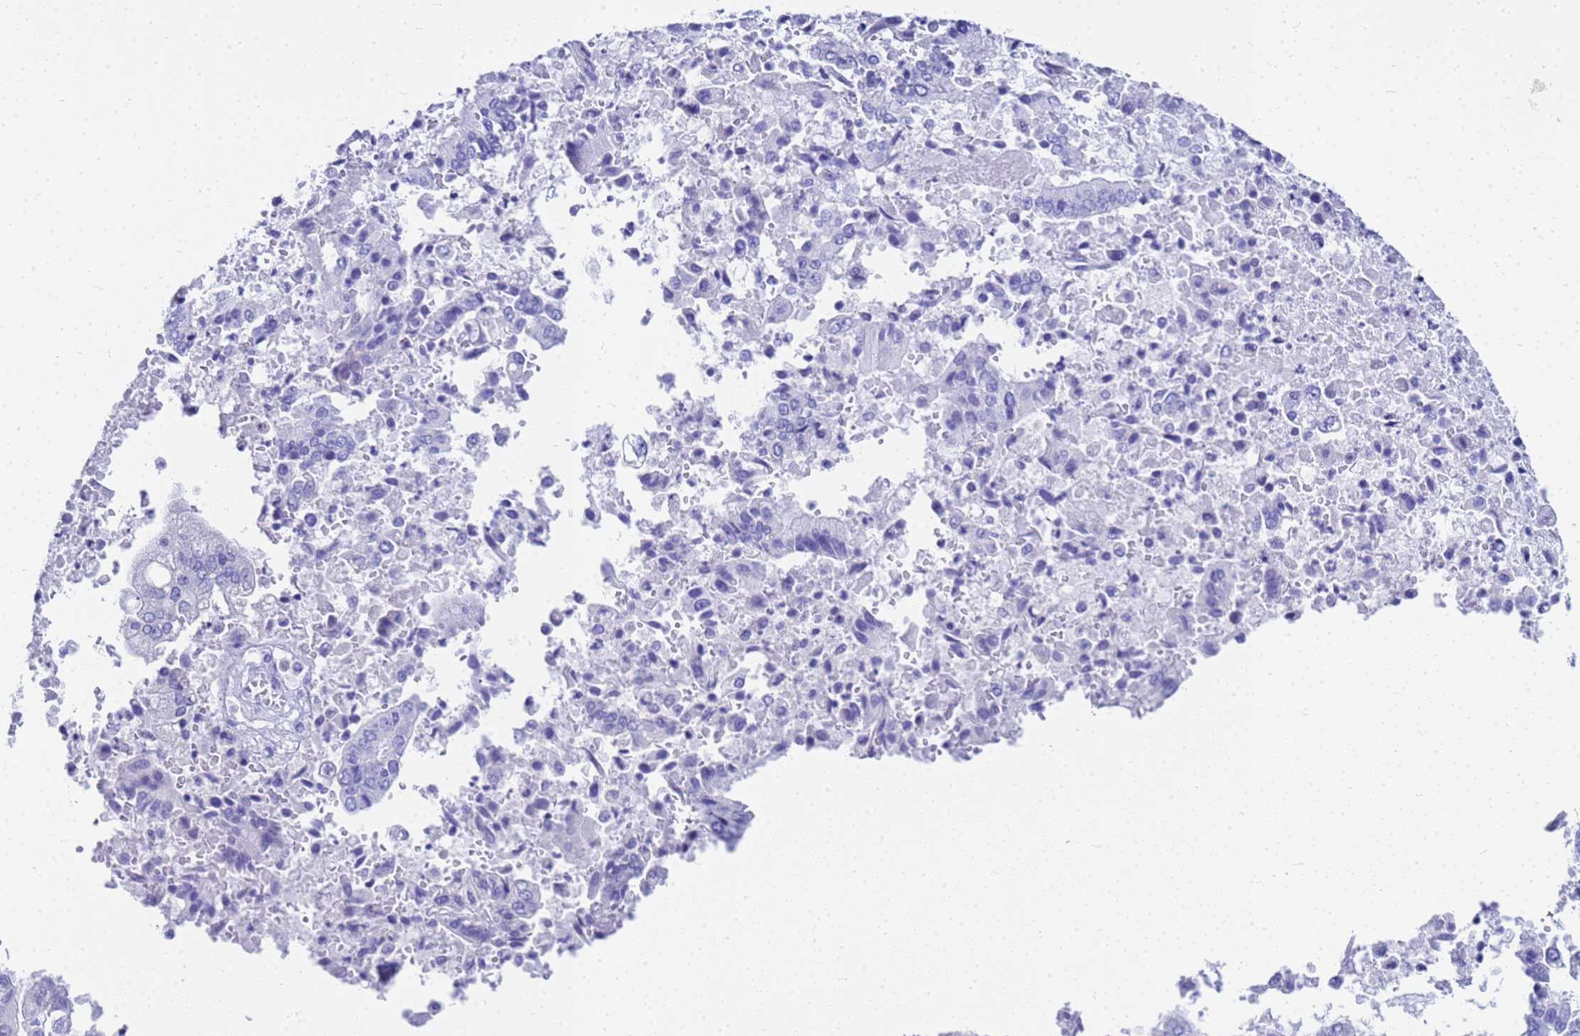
{"staining": {"intensity": "negative", "quantity": "none", "location": "none"}, "tissue": "pancreatic cancer", "cell_type": "Tumor cells", "image_type": "cancer", "snomed": [{"axis": "morphology", "description": "Adenocarcinoma, NOS"}, {"axis": "topography", "description": "Pancreas"}], "caption": "A photomicrograph of human pancreatic cancer is negative for staining in tumor cells. (Brightfield microscopy of DAB (3,3'-diaminobenzidine) immunohistochemistry (IHC) at high magnification).", "gene": "CKB", "patient": {"sex": "female", "age": 77}}